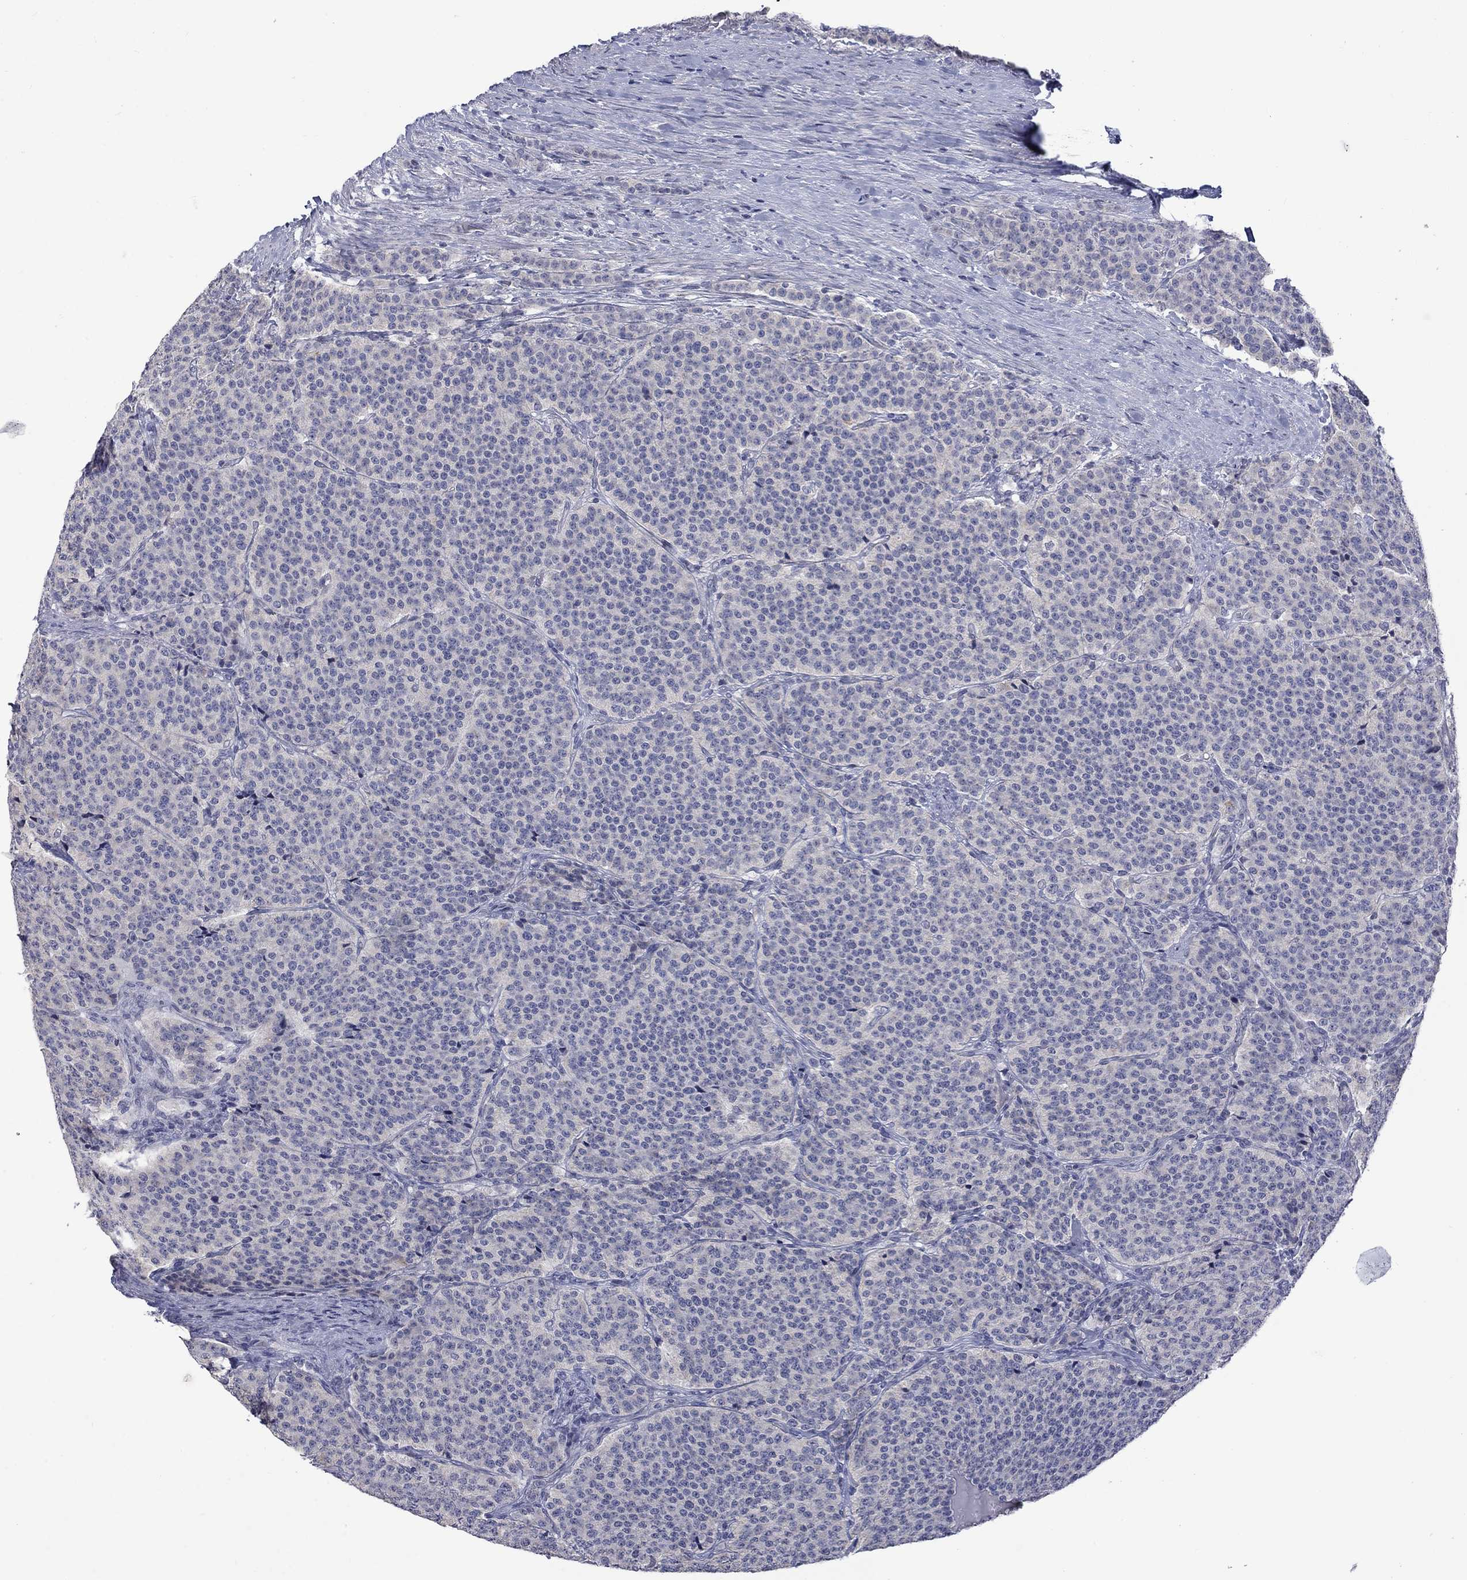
{"staining": {"intensity": "negative", "quantity": "none", "location": "none"}, "tissue": "carcinoid", "cell_type": "Tumor cells", "image_type": "cancer", "snomed": [{"axis": "morphology", "description": "Carcinoid, malignant, NOS"}, {"axis": "topography", "description": "Small intestine"}], "caption": "IHC histopathology image of human carcinoid stained for a protein (brown), which reveals no staining in tumor cells. Brightfield microscopy of immunohistochemistry (IHC) stained with DAB (brown) and hematoxylin (blue), captured at high magnification.", "gene": "KCNJ16", "patient": {"sex": "female", "age": 58}}